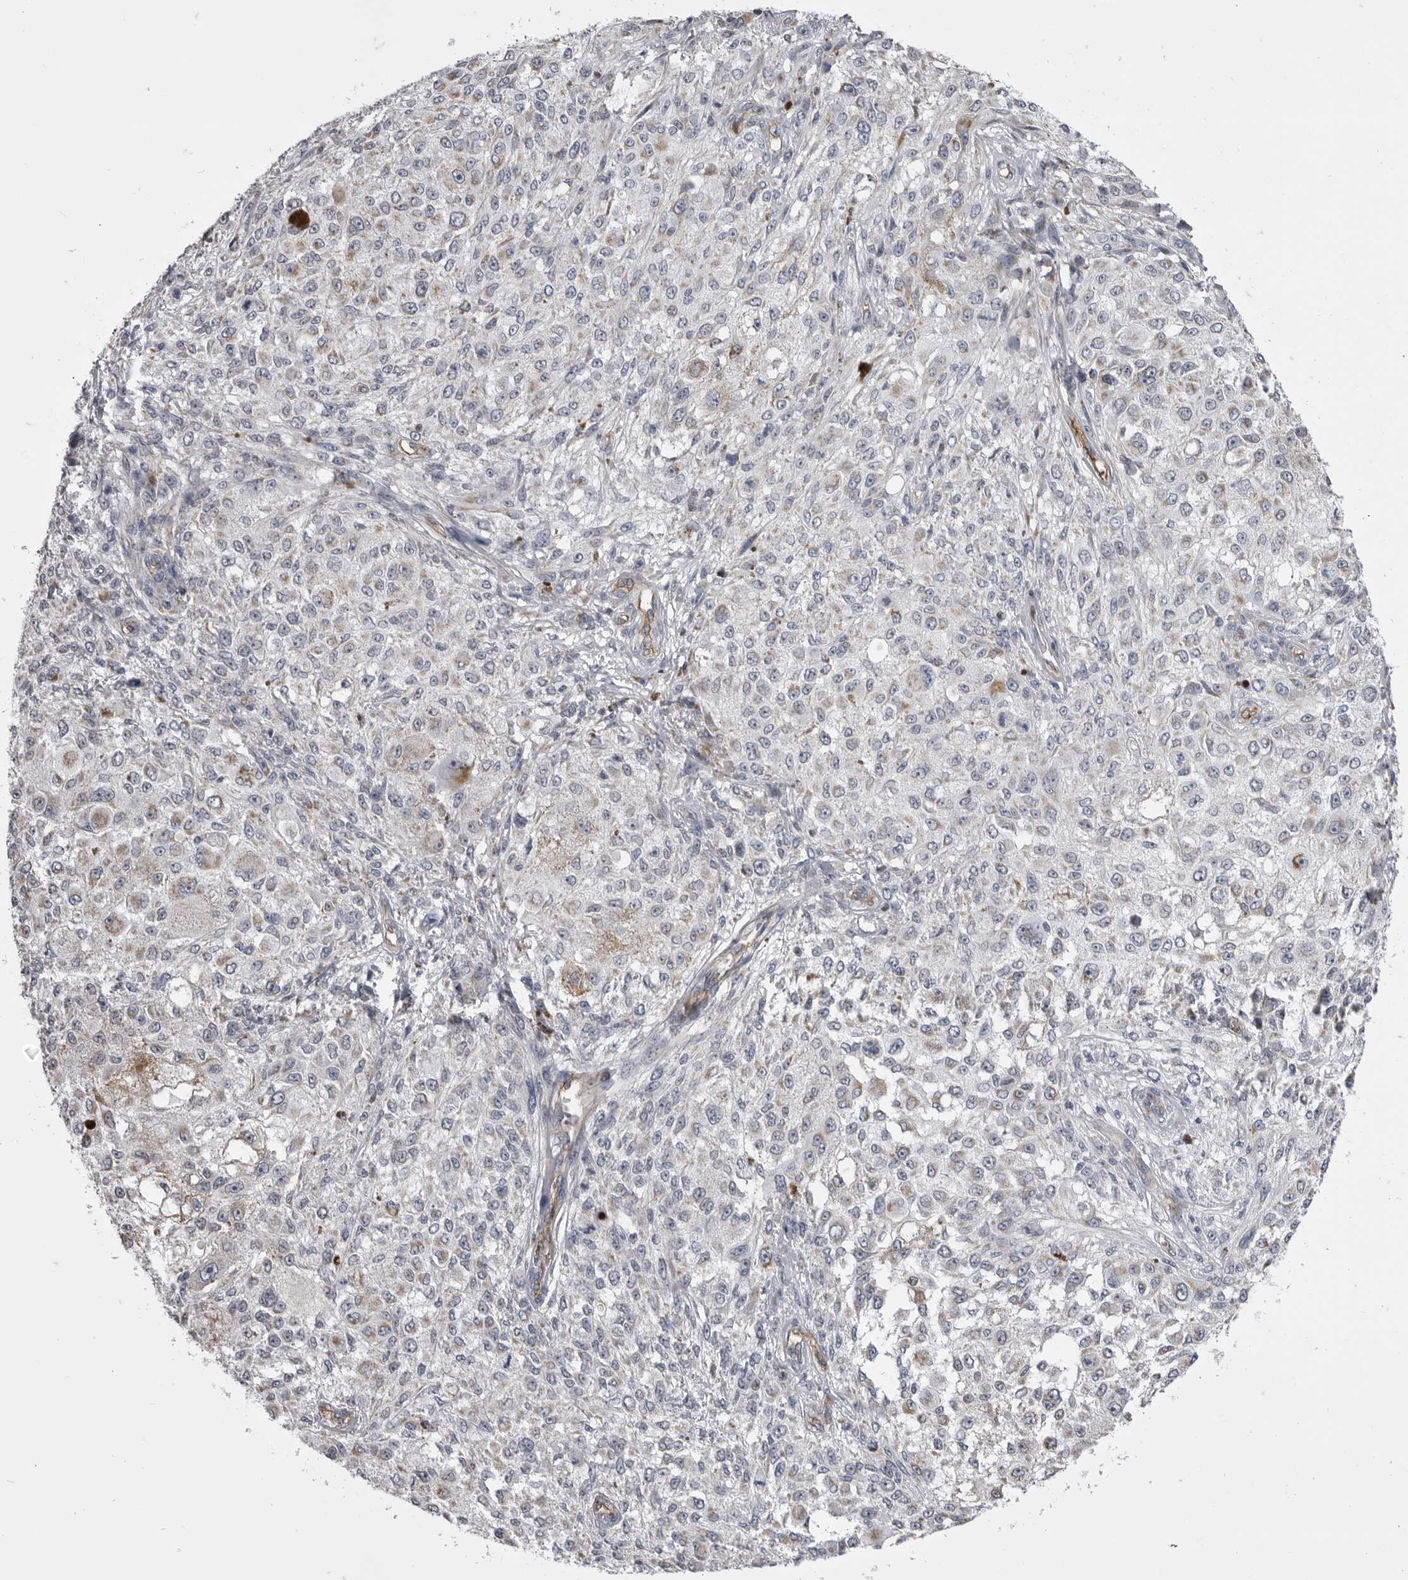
{"staining": {"intensity": "weak", "quantity": "25%-75%", "location": "cytoplasmic/membranous"}, "tissue": "melanoma", "cell_type": "Tumor cells", "image_type": "cancer", "snomed": [{"axis": "morphology", "description": "Necrosis, NOS"}, {"axis": "morphology", "description": "Malignant melanoma, NOS"}, {"axis": "topography", "description": "Skin"}], "caption": "Brown immunohistochemical staining in melanoma exhibits weak cytoplasmic/membranous expression in approximately 25%-75% of tumor cells.", "gene": "OPLAH", "patient": {"sex": "female", "age": 87}}